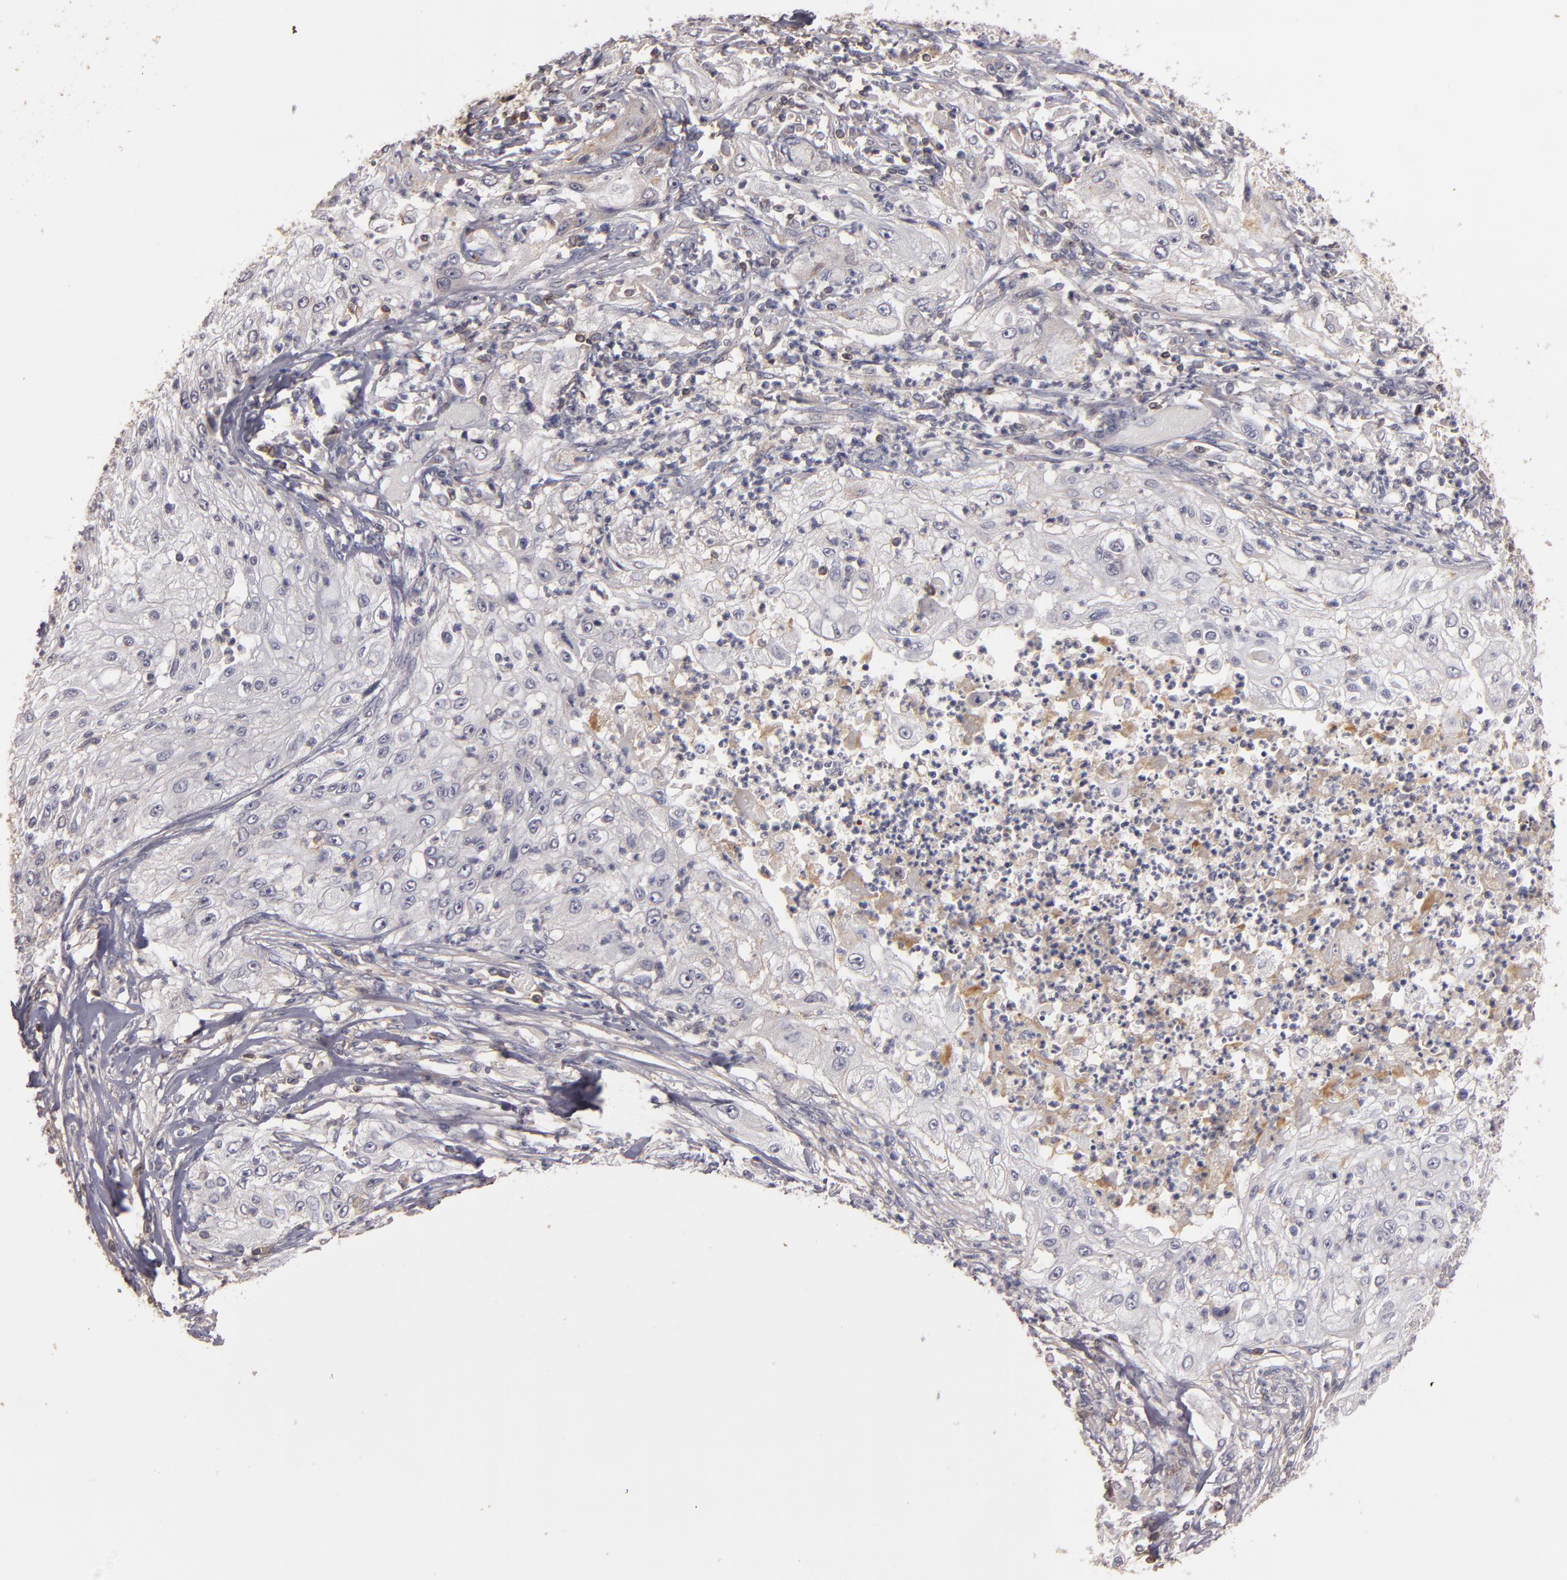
{"staining": {"intensity": "negative", "quantity": "none", "location": "none"}, "tissue": "lung cancer", "cell_type": "Tumor cells", "image_type": "cancer", "snomed": [{"axis": "morphology", "description": "Inflammation, NOS"}, {"axis": "morphology", "description": "Squamous cell carcinoma, NOS"}, {"axis": "topography", "description": "Lymph node"}, {"axis": "topography", "description": "Soft tissue"}, {"axis": "topography", "description": "Lung"}], "caption": "Lung cancer stained for a protein using IHC exhibits no staining tumor cells.", "gene": "MBL2", "patient": {"sex": "male", "age": 66}}